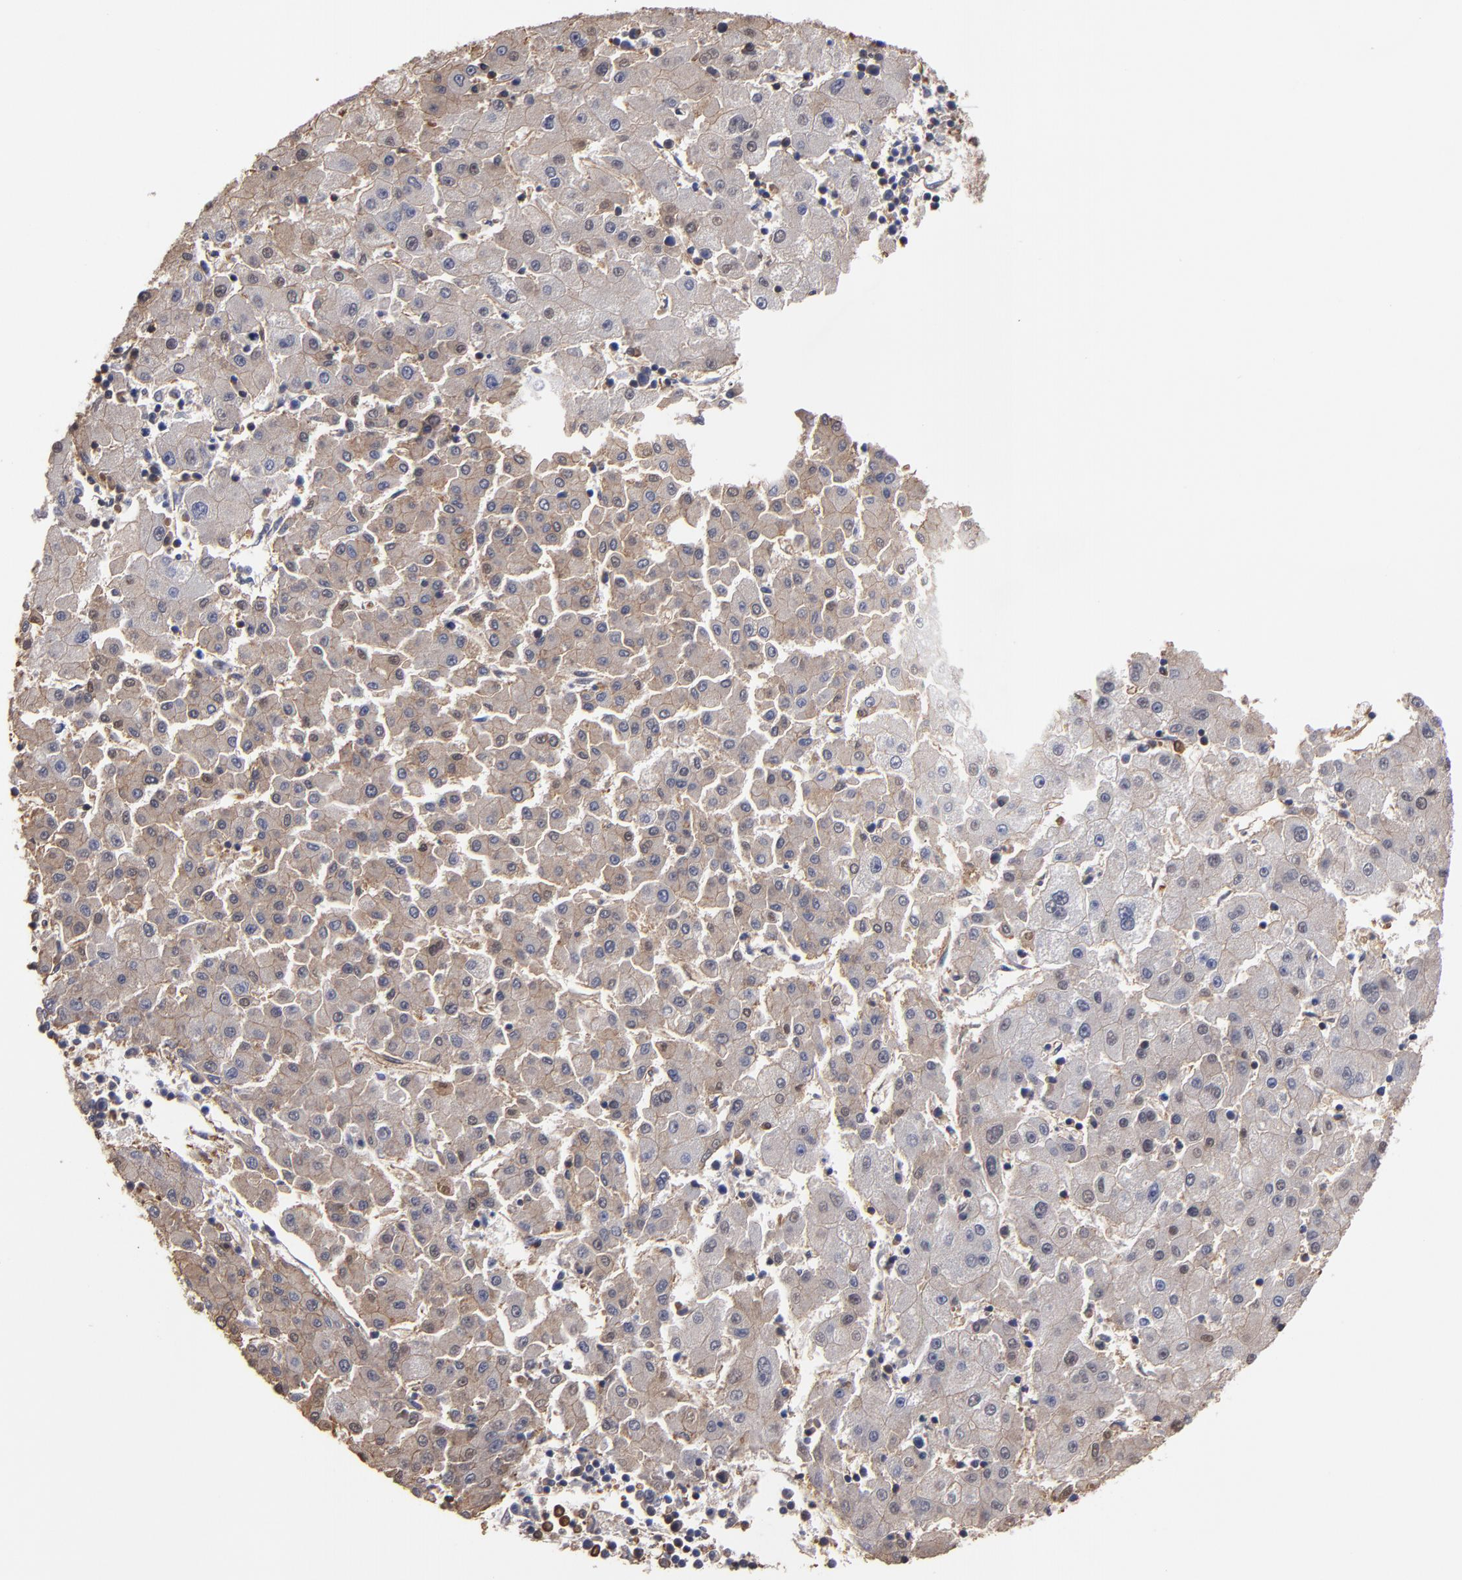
{"staining": {"intensity": "weak", "quantity": "25%-75%", "location": "cytoplasmic/membranous"}, "tissue": "liver cancer", "cell_type": "Tumor cells", "image_type": "cancer", "snomed": [{"axis": "morphology", "description": "Carcinoma, Hepatocellular, NOS"}, {"axis": "topography", "description": "Liver"}], "caption": "Immunohistochemical staining of hepatocellular carcinoma (liver) reveals low levels of weak cytoplasmic/membranous protein positivity in approximately 25%-75% of tumor cells.", "gene": "ESYT2", "patient": {"sex": "male", "age": 72}}